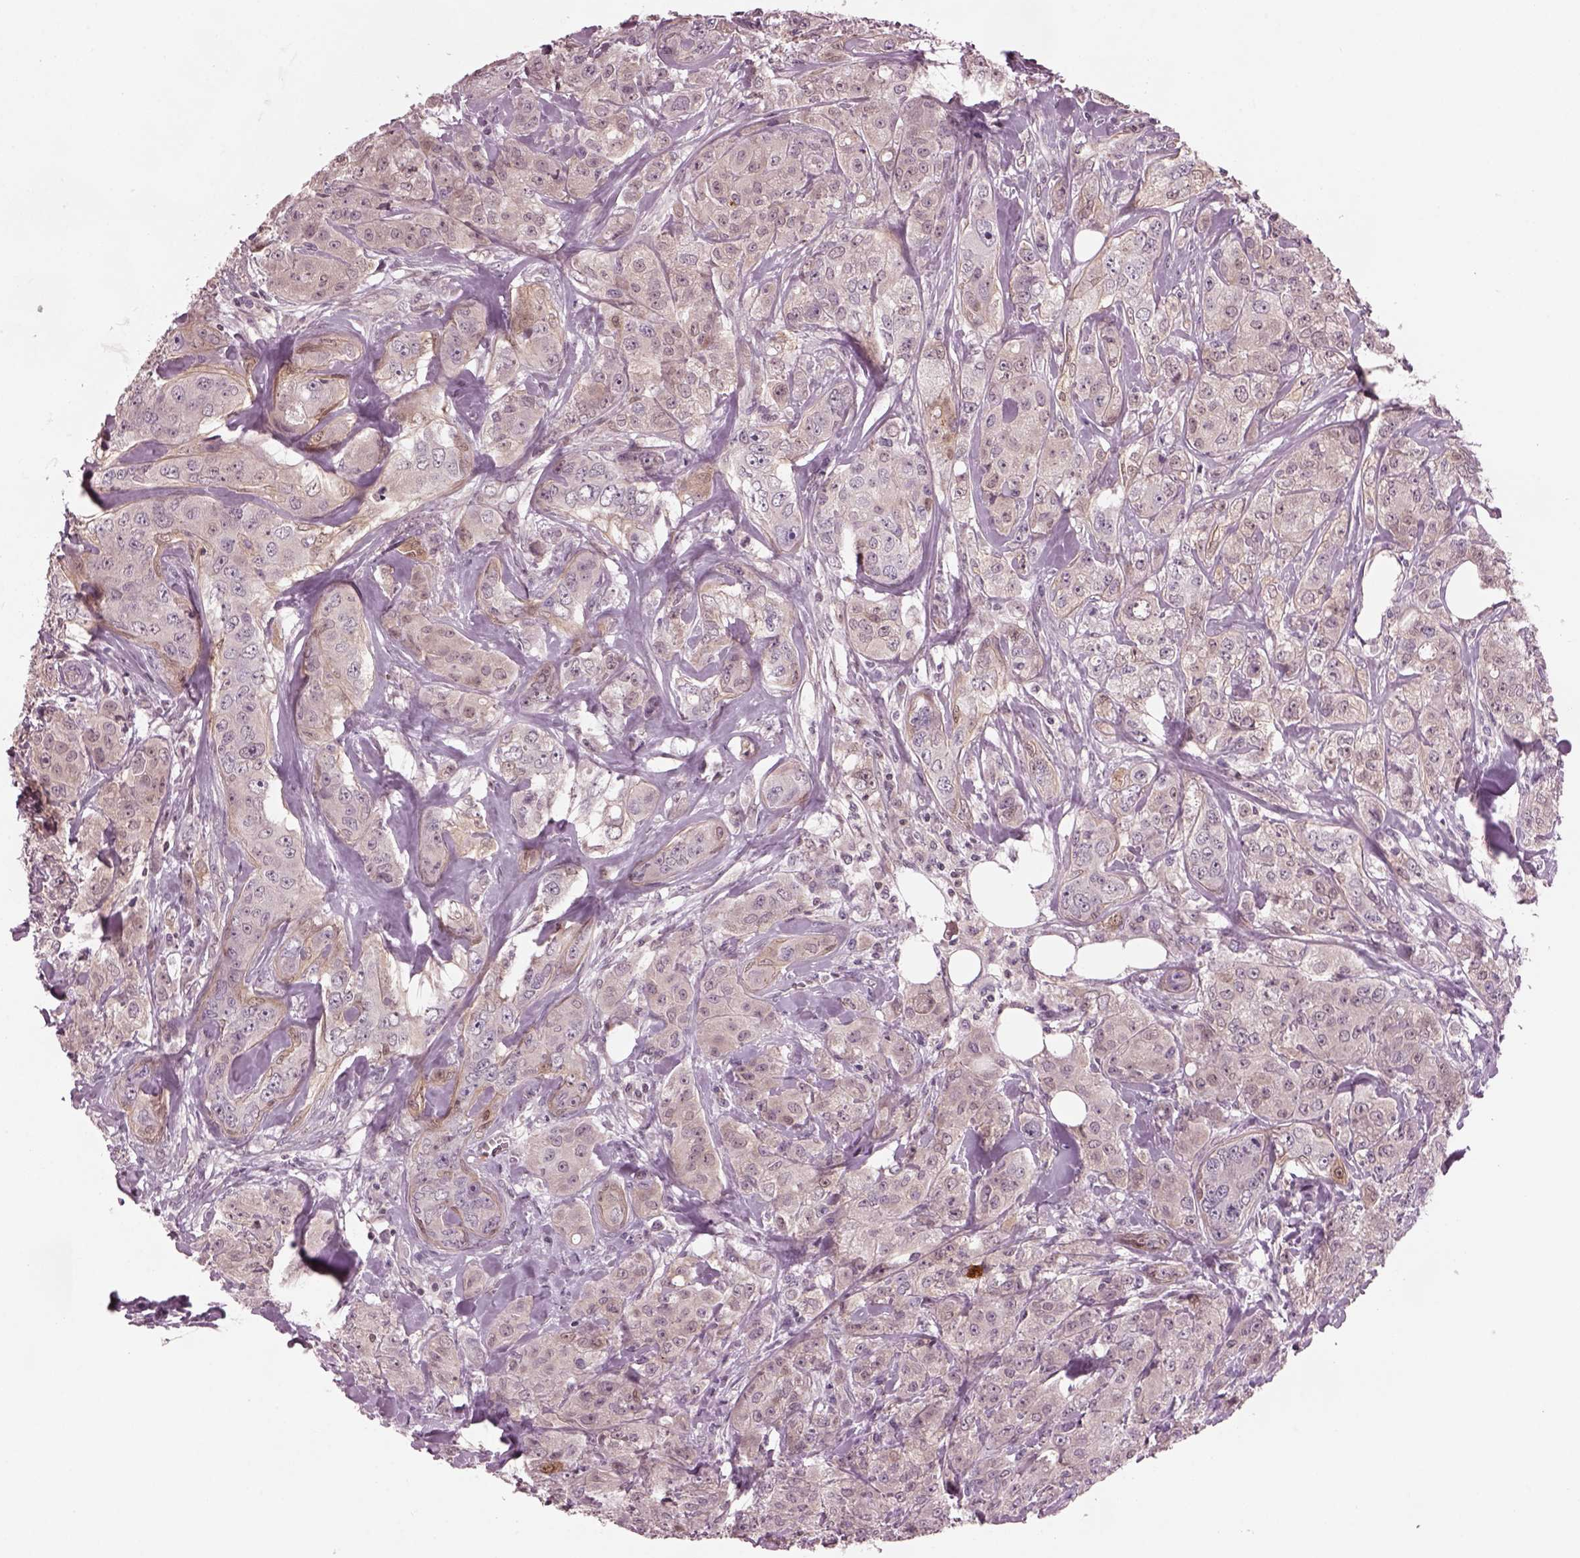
{"staining": {"intensity": "weak", "quantity": "25%-75%", "location": "cytoplasmic/membranous"}, "tissue": "breast cancer", "cell_type": "Tumor cells", "image_type": "cancer", "snomed": [{"axis": "morphology", "description": "Duct carcinoma"}, {"axis": "topography", "description": "Breast"}], "caption": "Brown immunohistochemical staining in infiltrating ductal carcinoma (breast) displays weak cytoplasmic/membranous staining in approximately 25%-75% of tumor cells.", "gene": "SRI", "patient": {"sex": "female", "age": 43}}